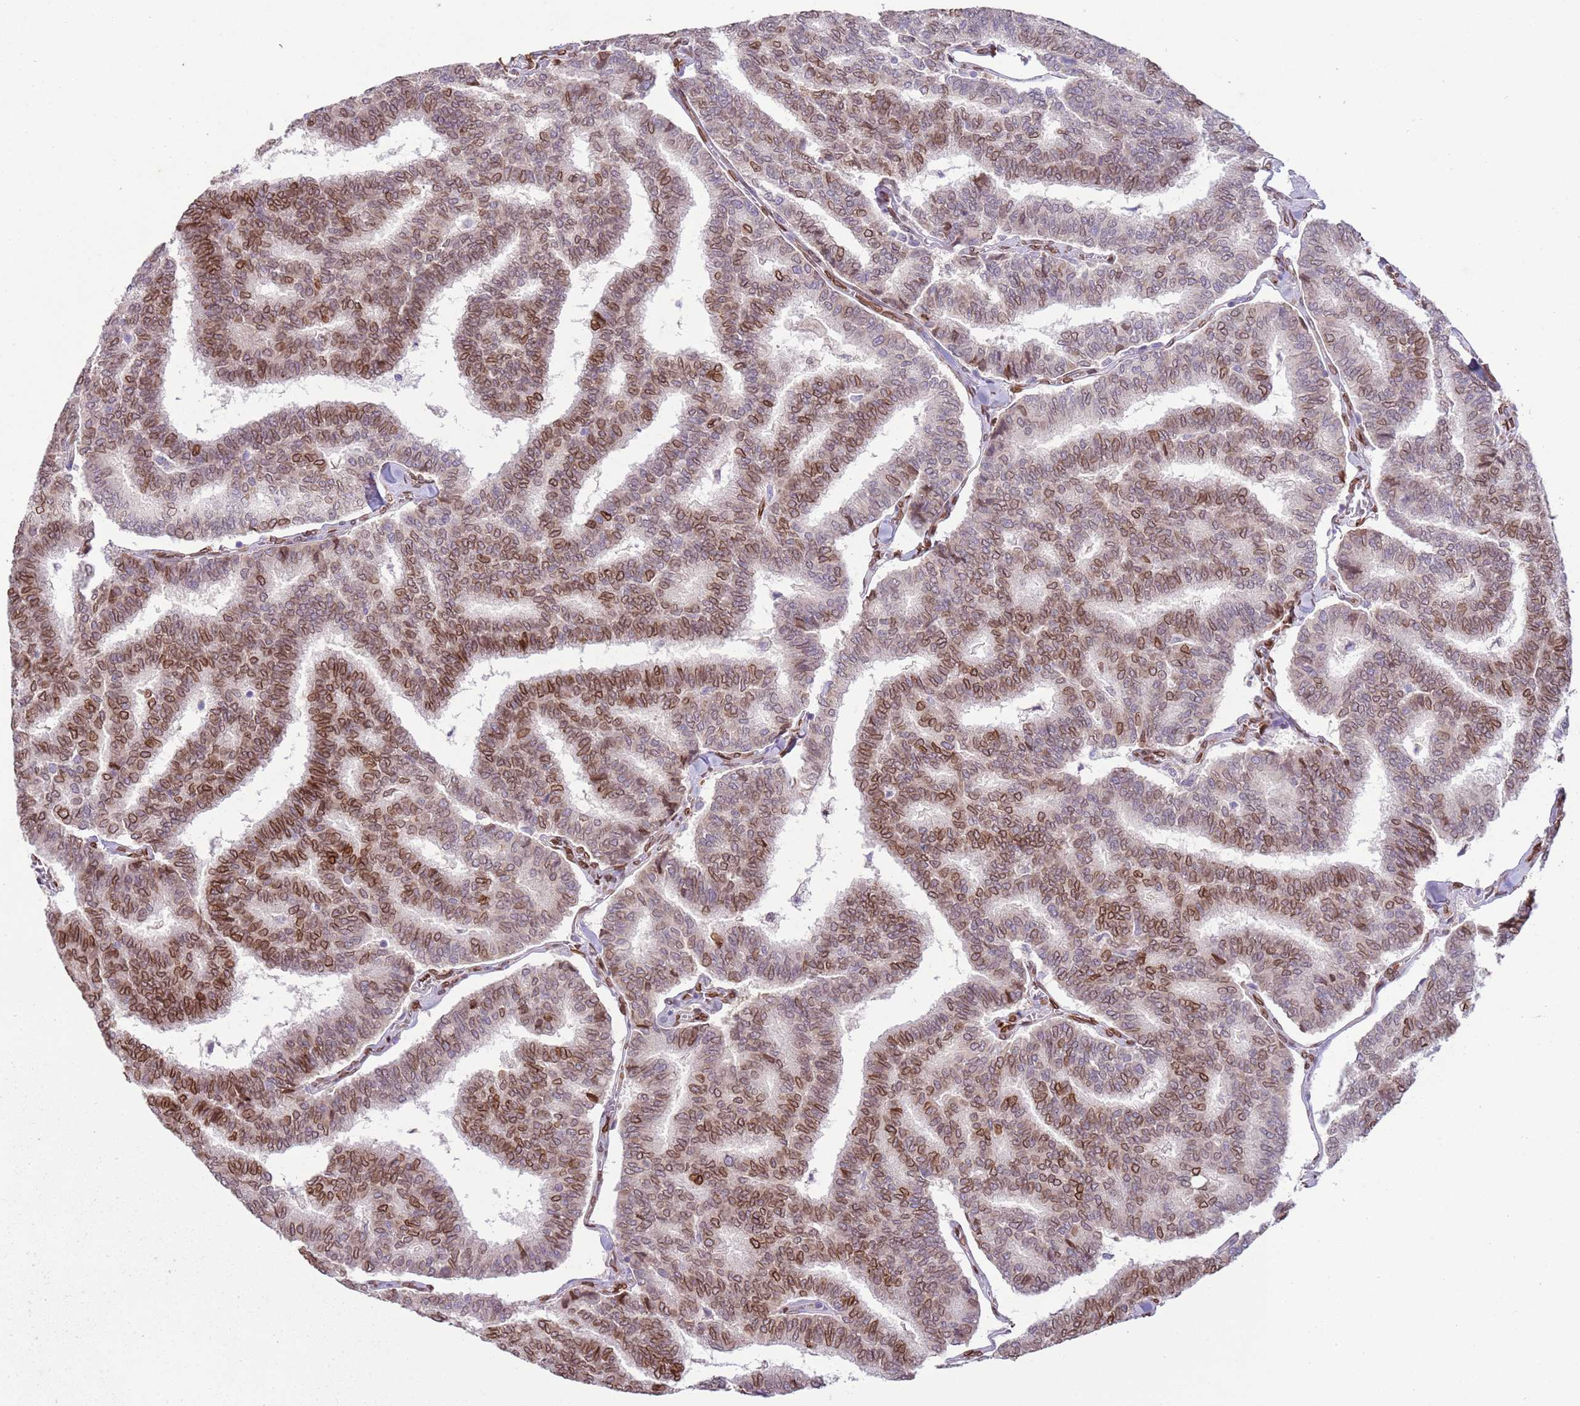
{"staining": {"intensity": "moderate", "quantity": ">75%", "location": "cytoplasmic/membranous,nuclear"}, "tissue": "thyroid cancer", "cell_type": "Tumor cells", "image_type": "cancer", "snomed": [{"axis": "morphology", "description": "Papillary adenocarcinoma, NOS"}, {"axis": "topography", "description": "Thyroid gland"}], "caption": "Moderate cytoplasmic/membranous and nuclear staining for a protein is identified in approximately >75% of tumor cells of thyroid cancer (papillary adenocarcinoma) using IHC.", "gene": "TMEM47", "patient": {"sex": "female", "age": 35}}